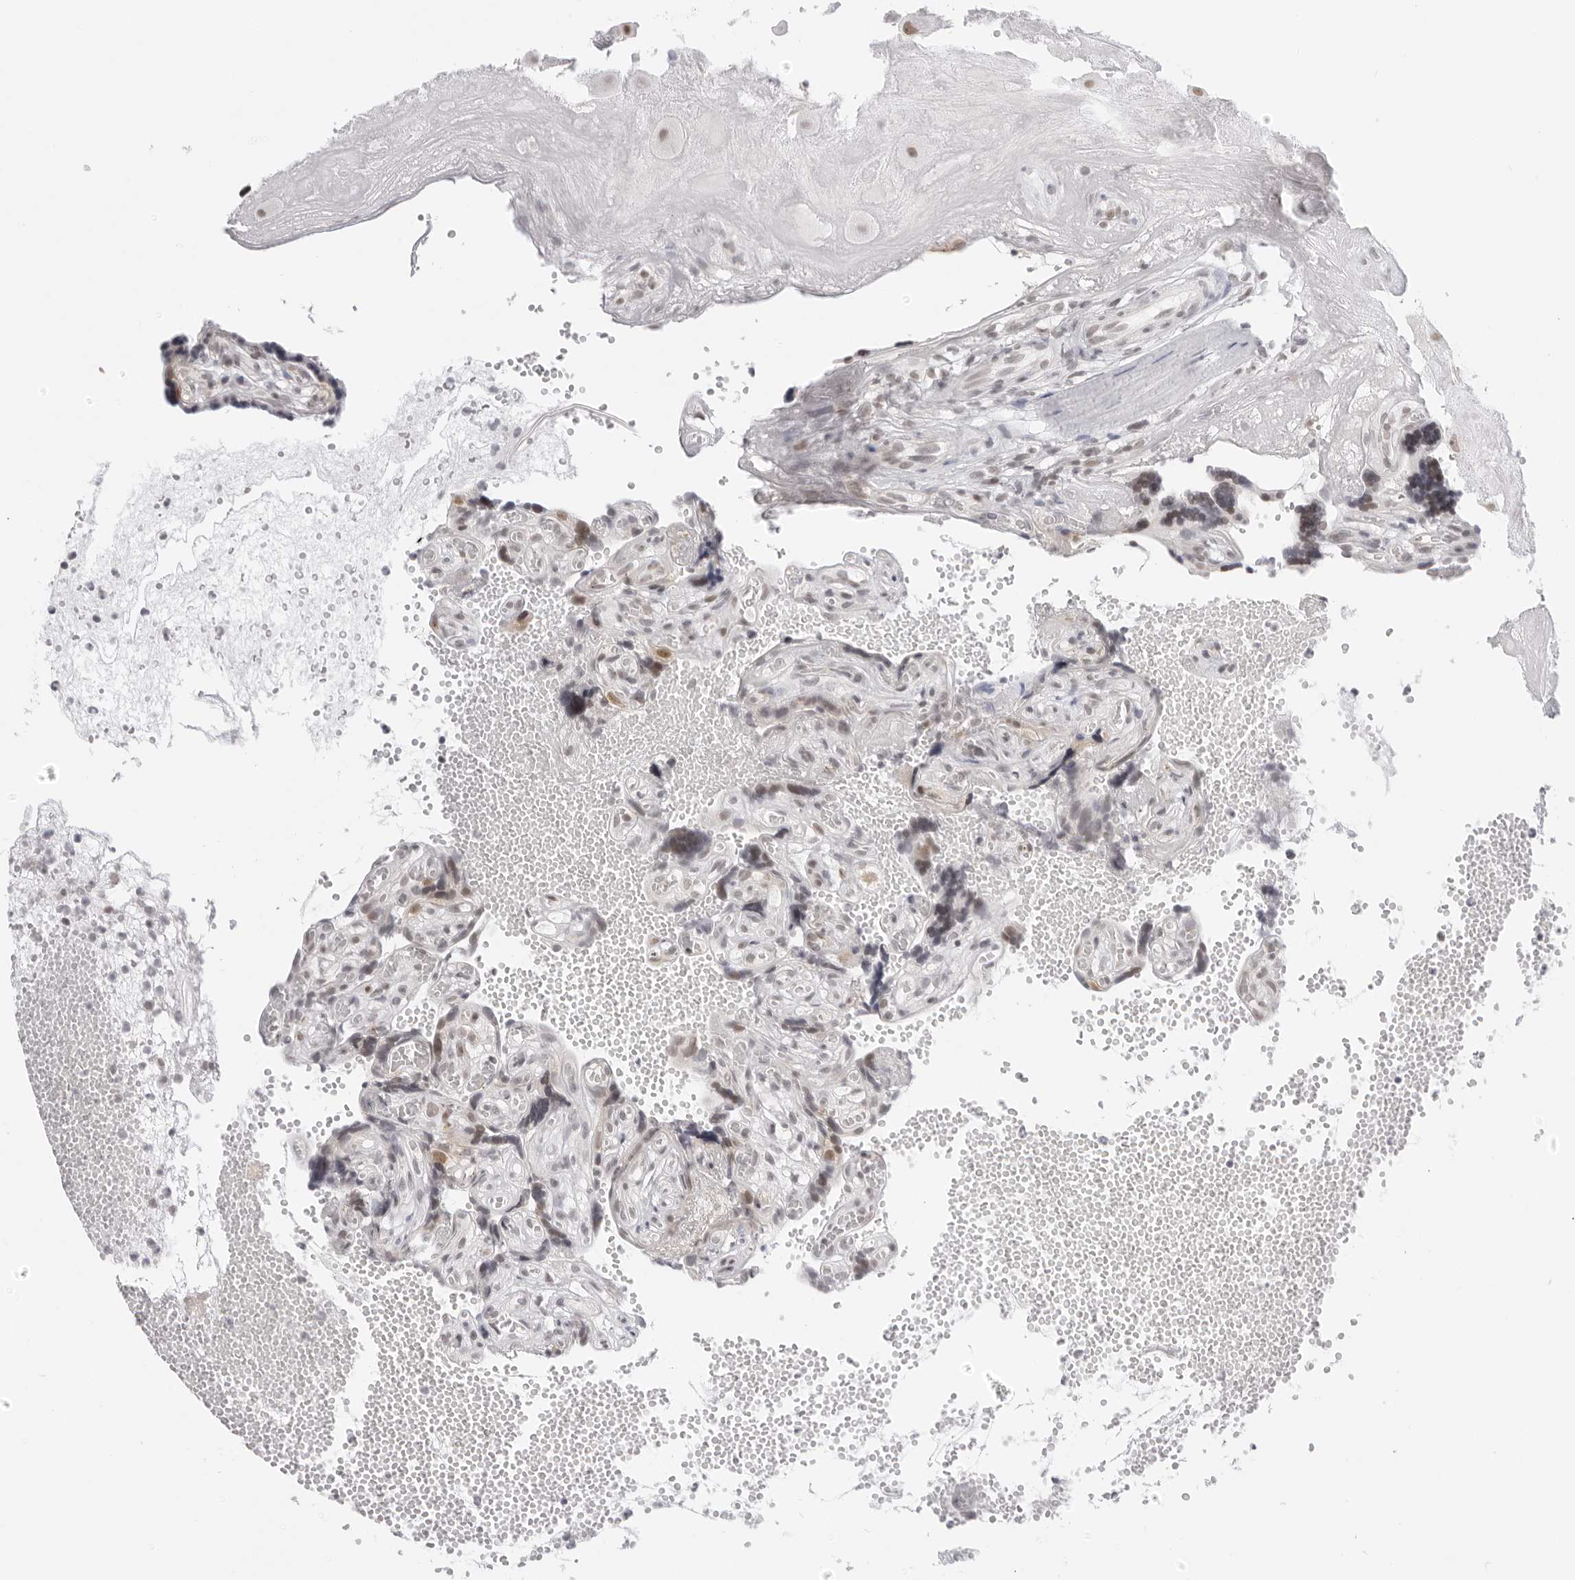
{"staining": {"intensity": "weak", "quantity": "25%-75%", "location": "nuclear"}, "tissue": "placenta", "cell_type": "Decidual cells", "image_type": "normal", "snomed": [{"axis": "morphology", "description": "Normal tissue, NOS"}, {"axis": "topography", "description": "Placenta"}], "caption": "Protein analysis of unremarkable placenta shows weak nuclear expression in approximately 25%-75% of decidual cells.", "gene": "MSH6", "patient": {"sex": "female", "age": 30}}